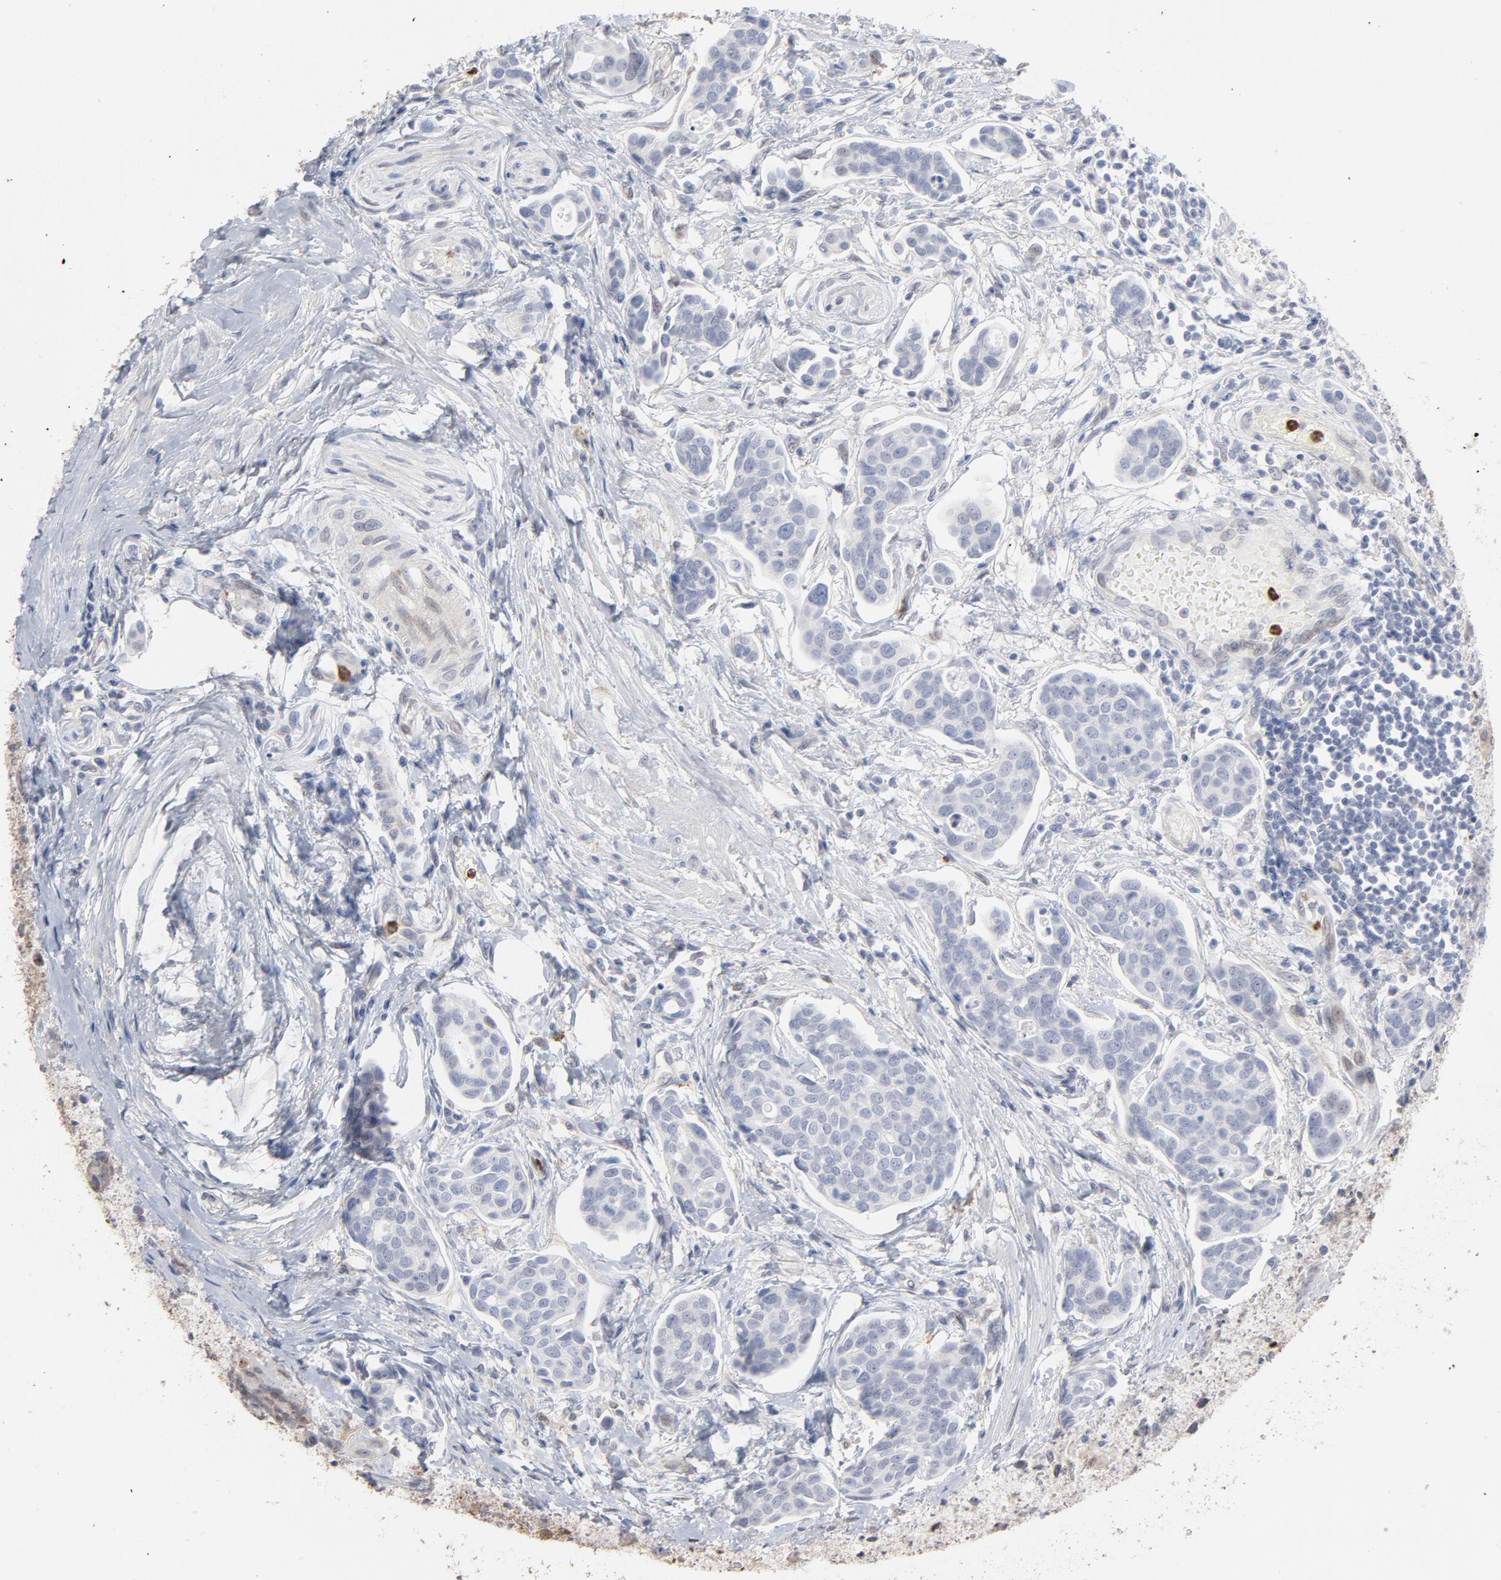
{"staining": {"intensity": "negative", "quantity": "none", "location": "none"}, "tissue": "urothelial cancer", "cell_type": "Tumor cells", "image_type": "cancer", "snomed": [{"axis": "morphology", "description": "Urothelial carcinoma, High grade"}, {"axis": "topography", "description": "Urinary bladder"}], "caption": "IHC of urothelial cancer demonstrates no expression in tumor cells.", "gene": "PNMA1", "patient": {"sex": "male", "age": 78}}